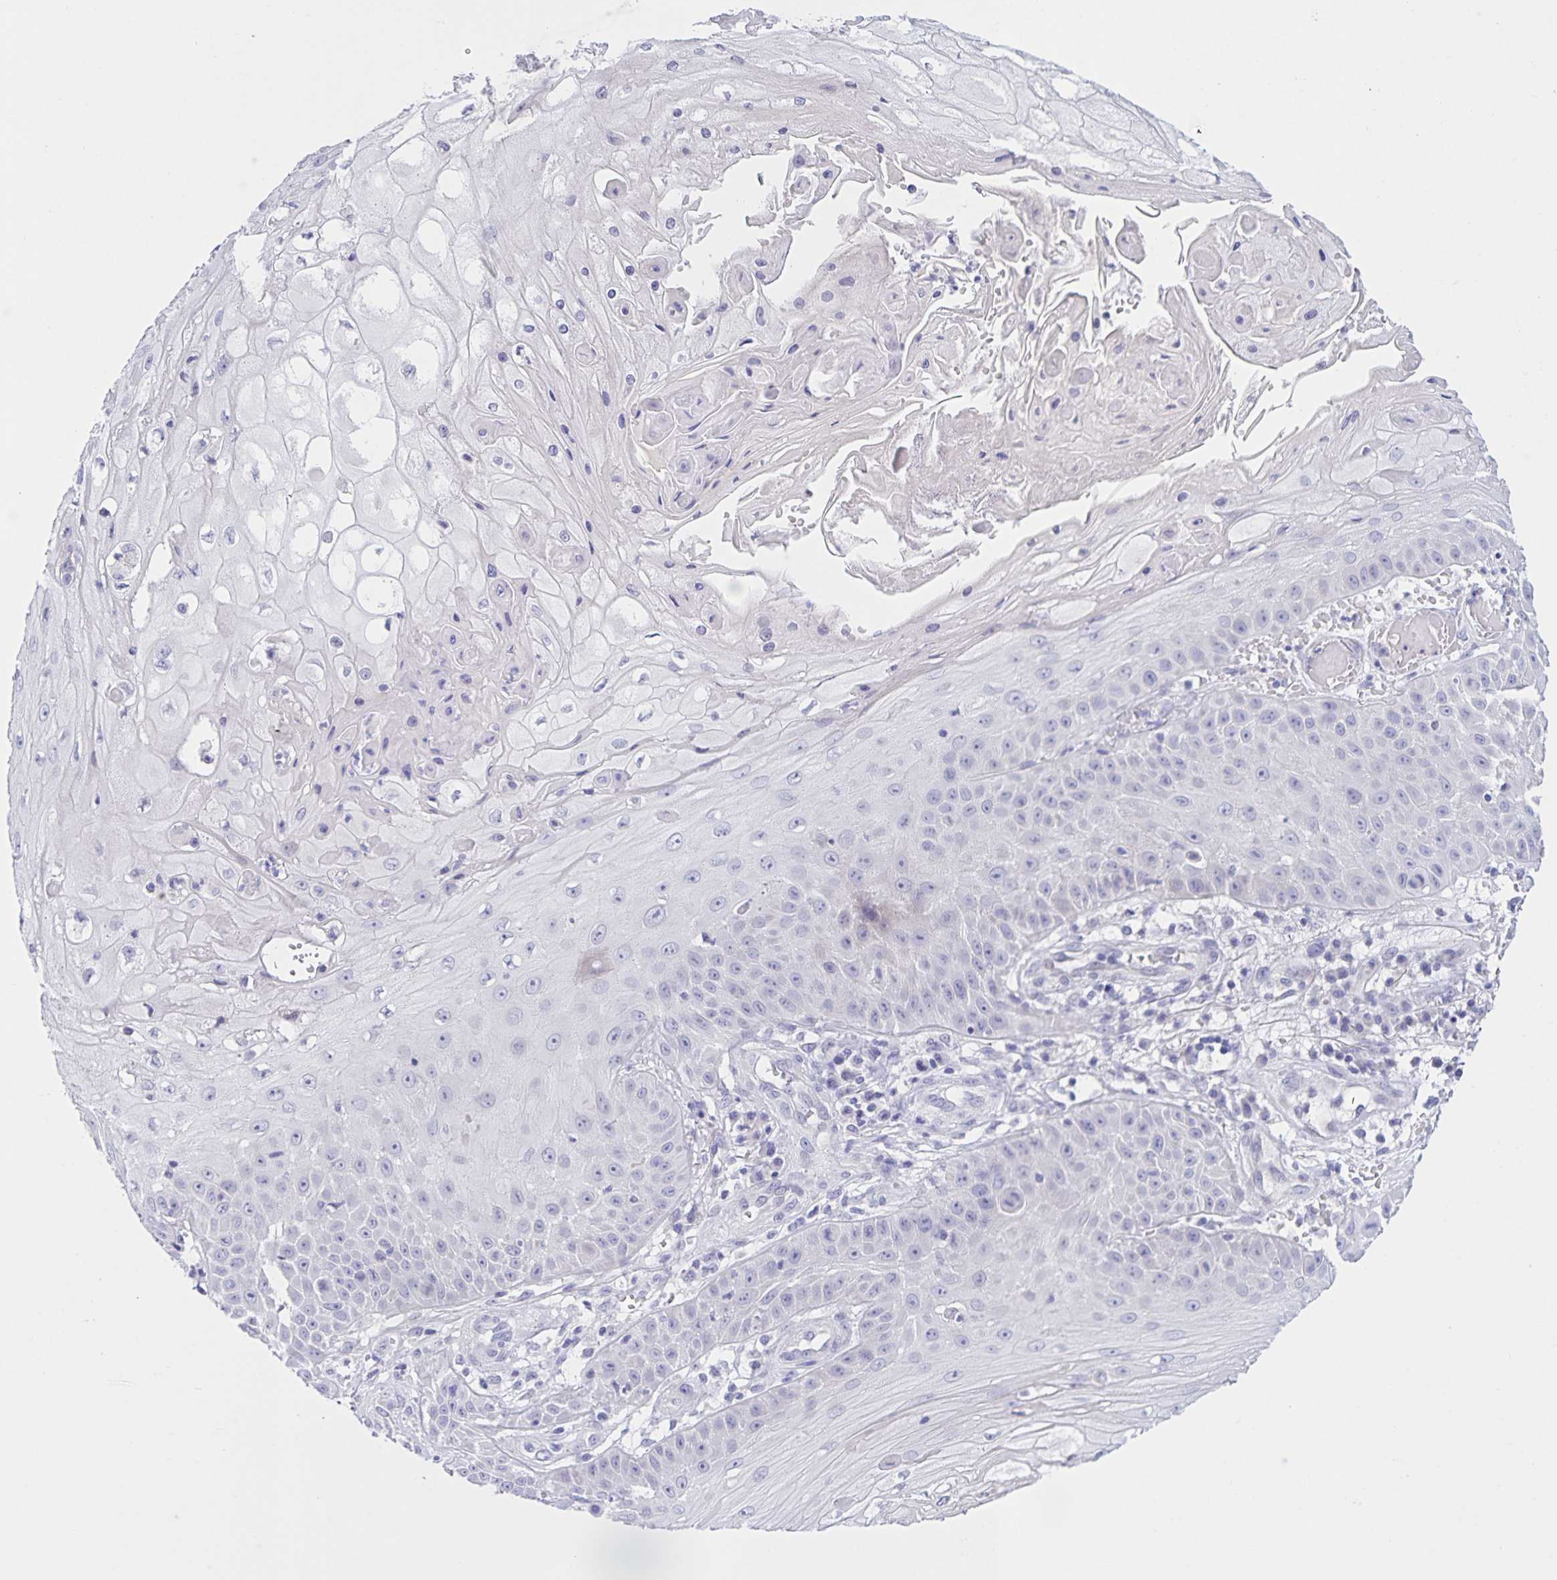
{"staining": {"intensity": "negative", "quantity": "none", "location": "none"}, "tissue": "skin cancer", "cell_type": "Tumor cells", "image_type": "cancer", "snomed": [{"axis": "morphology", "description": "Squamous cell carcinoma, NOS"}, {"axis": "topography", "description": "Skin"}], "caption": "There is no significant staining in tumor cells of squamous cell carcinoma (skin). (DAB immunohistochemistry visualized using brightfield microscopy, high magnification).", "gene": "DMGDH", "patient": {"sex": "male", "age": 70}}